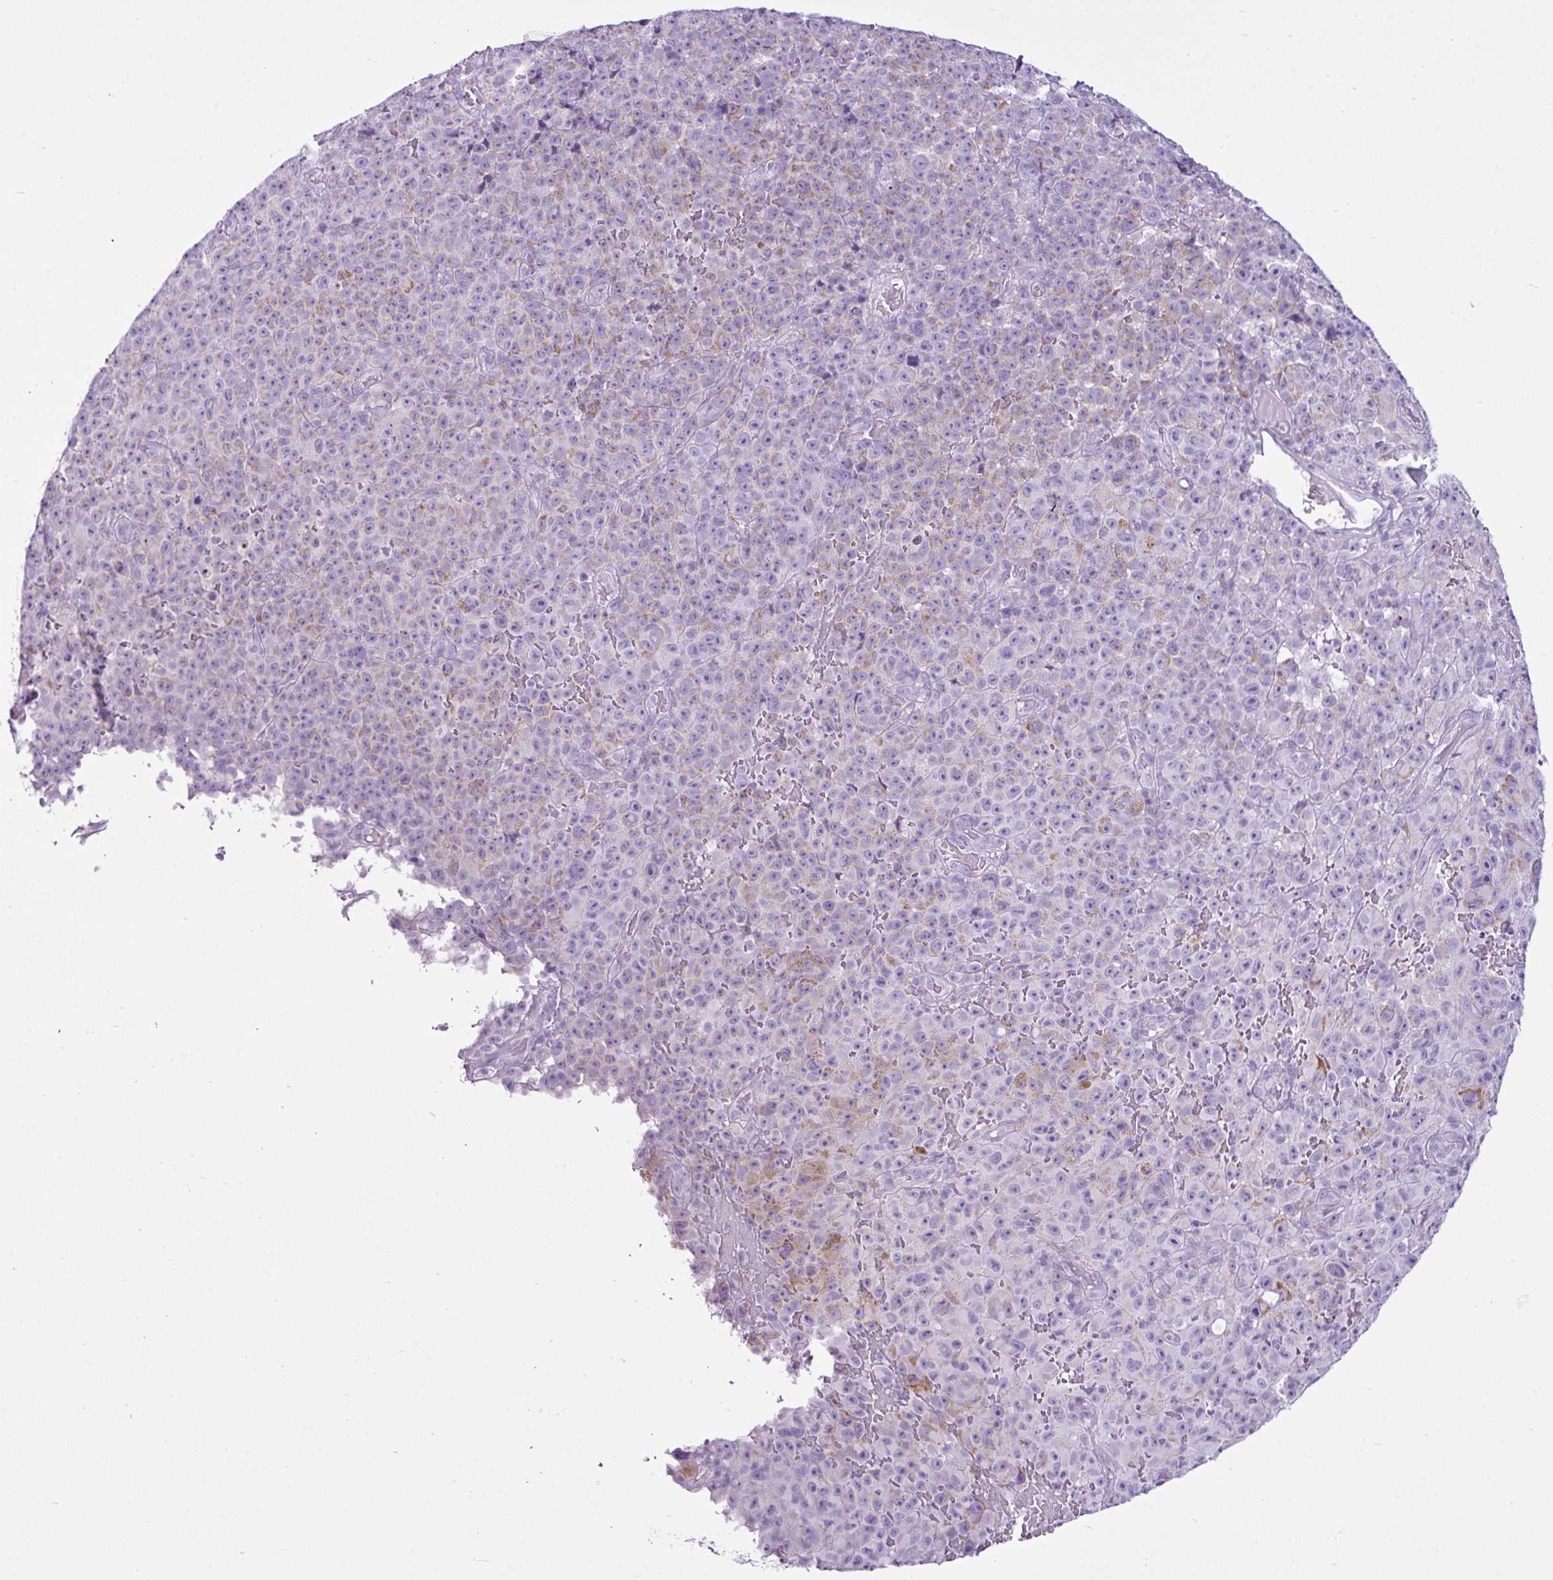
{"staining": {"intensity": "weak", "quantity": "25%-75%", "location": "cytoplasmic/membranous"}, "tissue": "melanoma", "cell_type": "Tumor cells", "image_type": "cancer", "snomed": [{"axis": "morphology", "description": "Malignant melanoma, NOS"}, {"axis": "topography", "description": "Skin"}], "caption": "Tumor cells reveal weak cytoplasmic/membranous staining in about 25%-75% of cells in malignant melanoma. The protein is shown in brown color, while the nuclei are stained blue.", "gene": "LILRB4", "patient": {"sex": "female", "age": 82}}